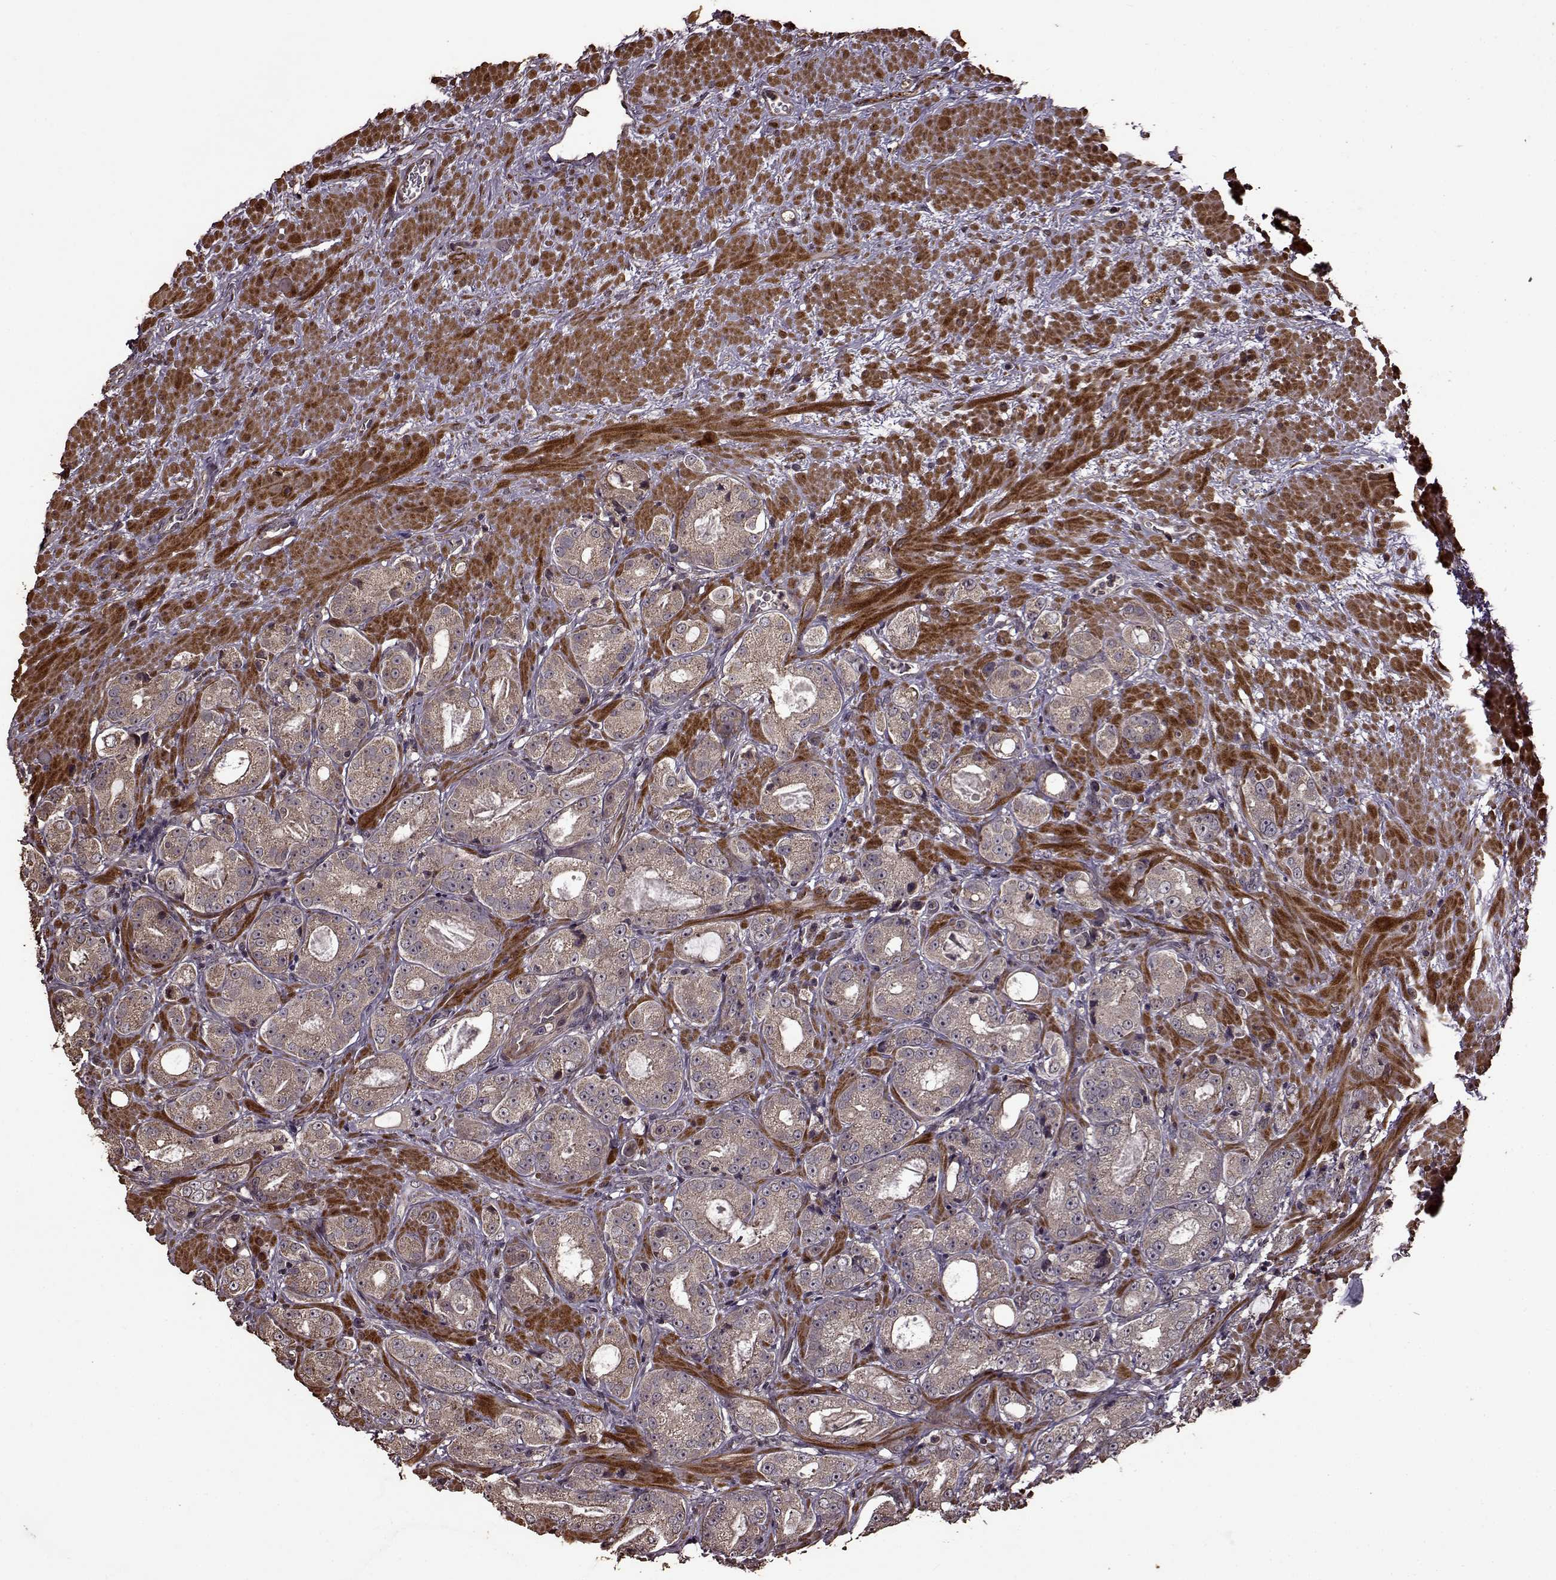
{"staining": {"intensity": "weak", "quantity": ">75%", "location": "cytoplasmic/membranous"}, "tissue": "prostate cancer", "cell_type": "Tumor cells", "image_type": "cancer", "snomed": [{"axis": "morphology", "description": "Normal tissue, NOS"}, {"axis": "morphology", "description": "Adenocarcinoma, High grade"}, {"axis": "topography", "description": "Prostate"}], "caption": "IHC of human prostate cancer exhibits low levels of weak cytoplasmic/membranous positivity in about >75% of tumor cells.", "gene": "FBXW11", "patient": {"sex": "male", "age": 83}}